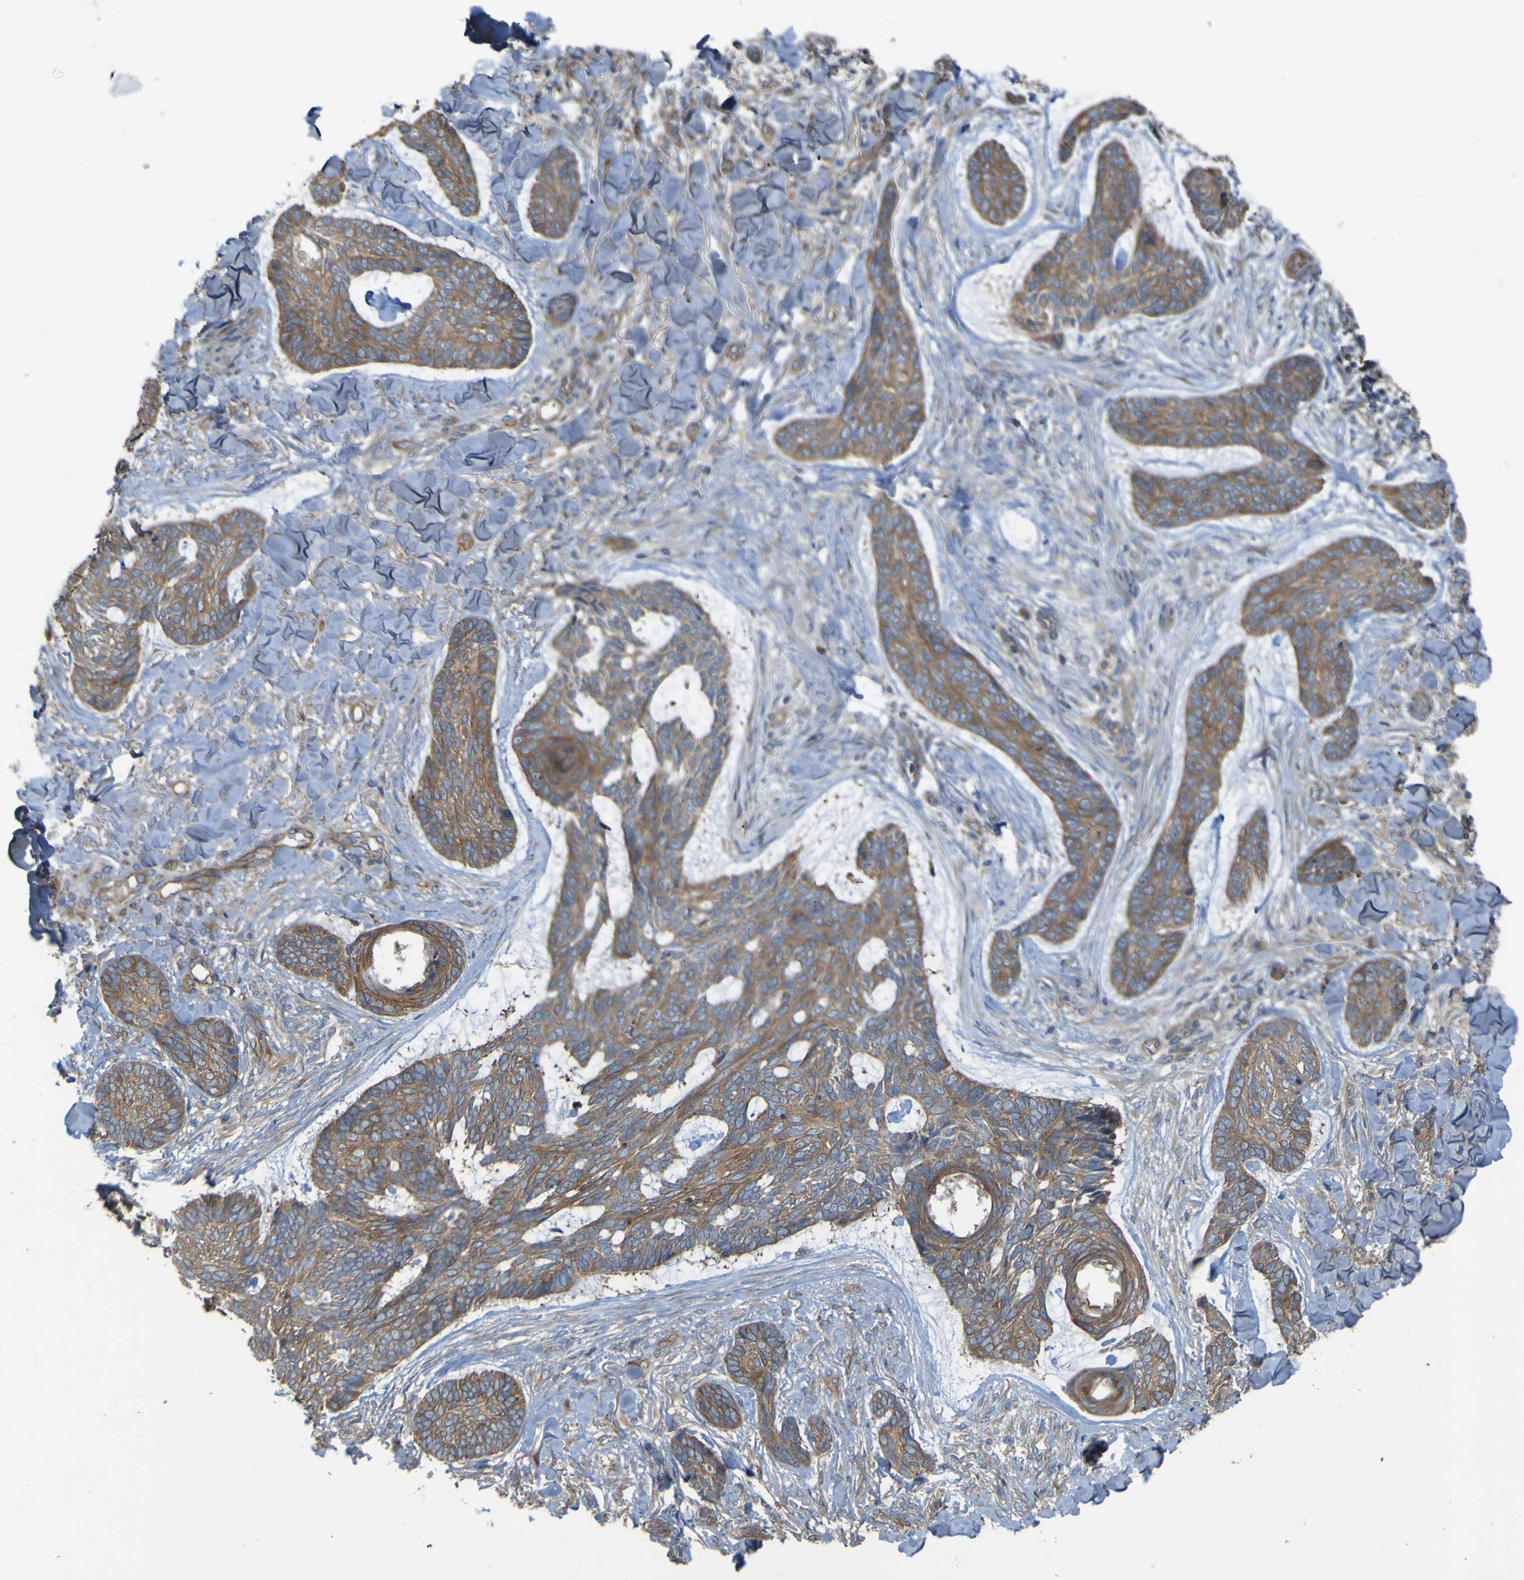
{"staining": {"intensity": "moderate", "quantity": ">75%", "location": "cytoplasmic/membranous"}, "tissue": "skin cancer", "cell_type": "Tumor cells", "image_type": "cancer", "snomed": [{"axis": "morphology", "description": "Basal cell carcinoma"}, {"axis": "topography", "description": "Skin"}], "caption": "A histopathology image of skin basal cell carcinoma stained for a protein reveals moderate cytoplasmic/membranous brown staining in tumor cells. (Brightfield microscopy of DAB IHC at high magnification).", "gene": "FBXO30", "patient": {"sex": "male", "age": 43}}